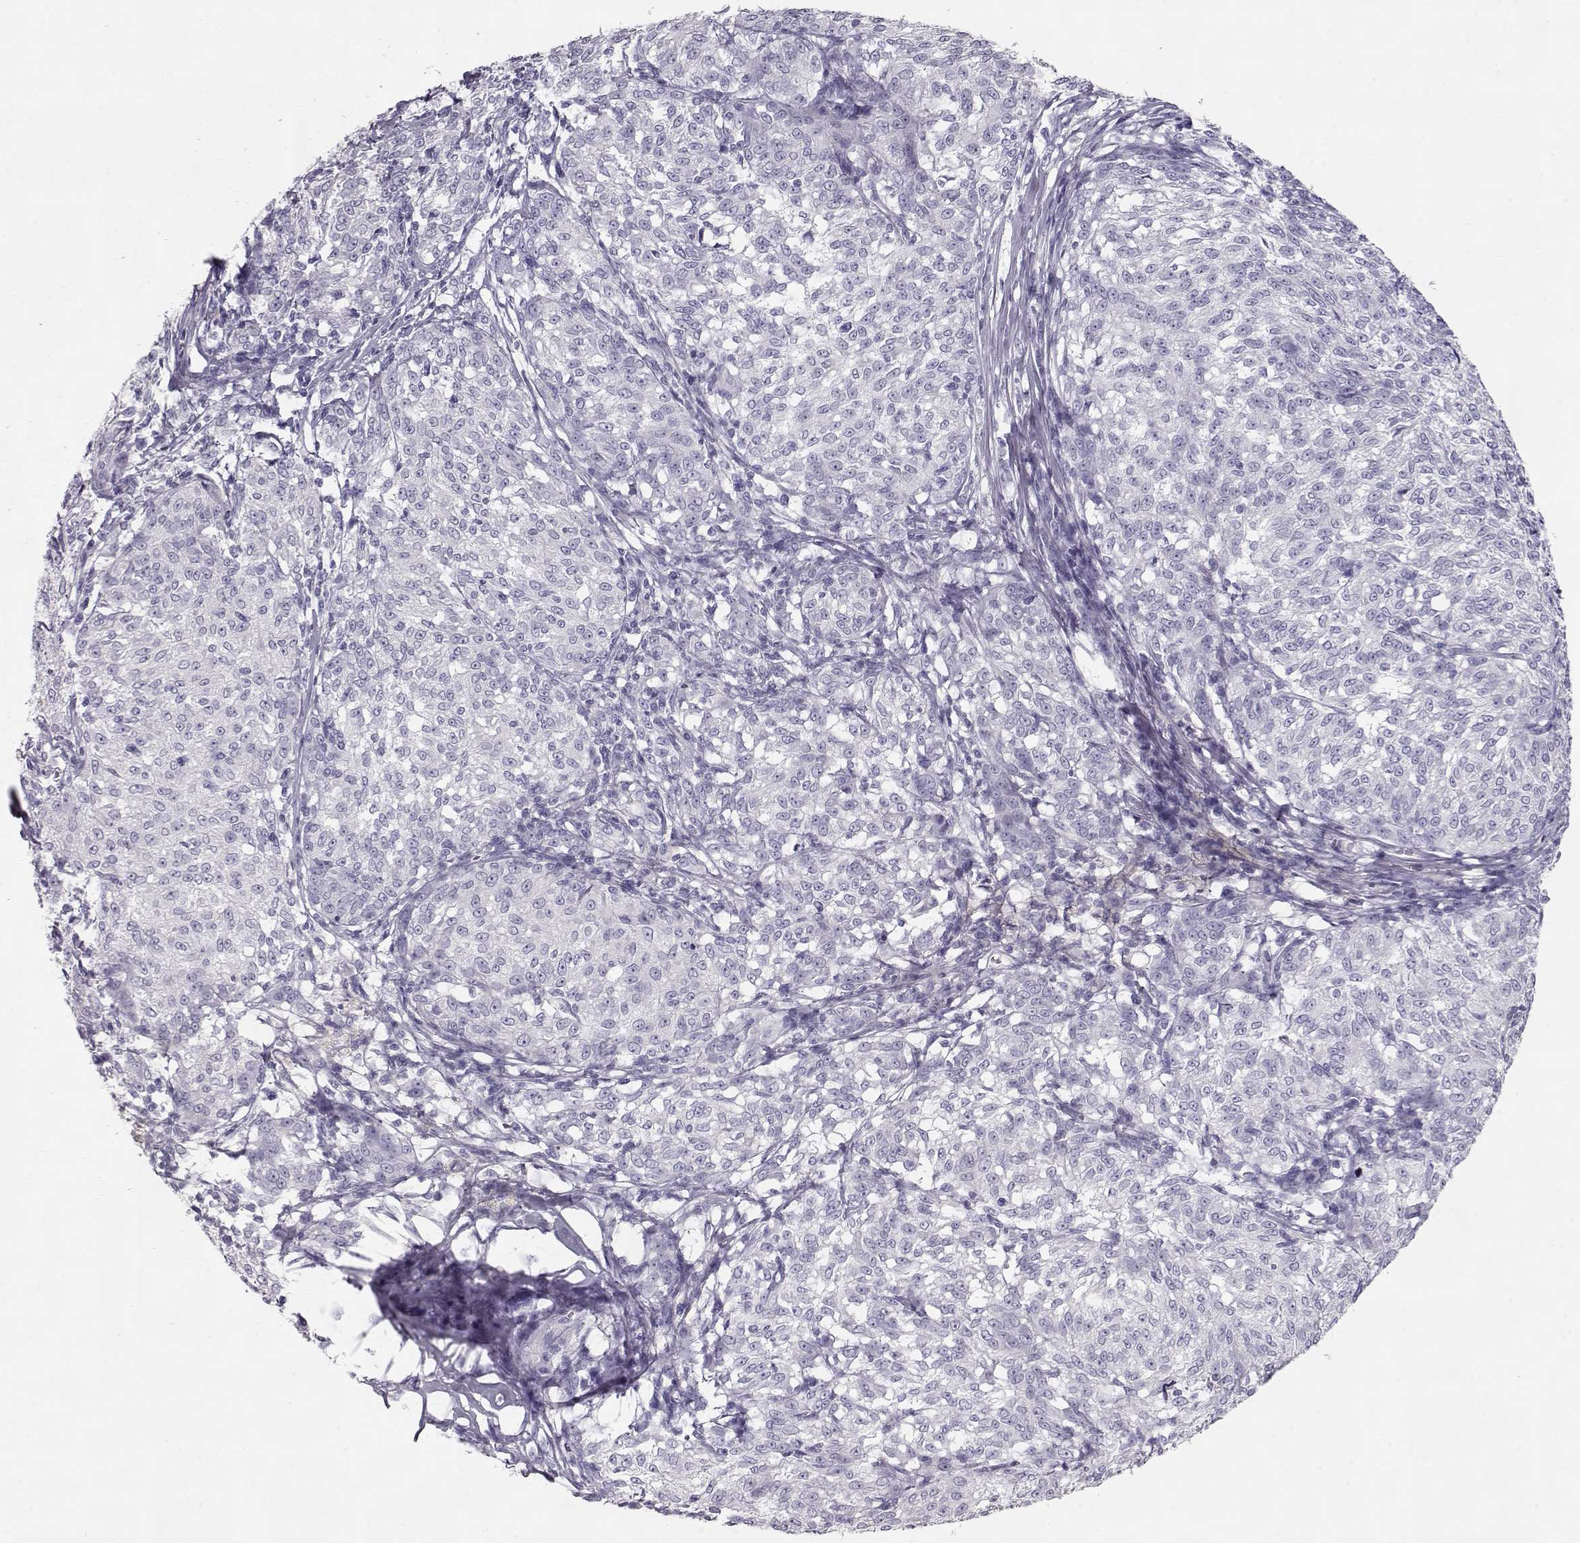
{"staining": {"intensity": "negative", "quantity": "none", "location": "none"}, "tissue": "melanoma", "cell_type": "Tumor cells", "image_type": "cancer", "snomed": [{"axis": "morphology", "description": "Malignant melanoma, NOS"}, {"axis": "topography", "description": "Skin"}], "caption": "Tumor cells show no significant protein expression in melanoma.", "gene": "SLITRK3", "patient": {"sex": "female", "age": 72}}